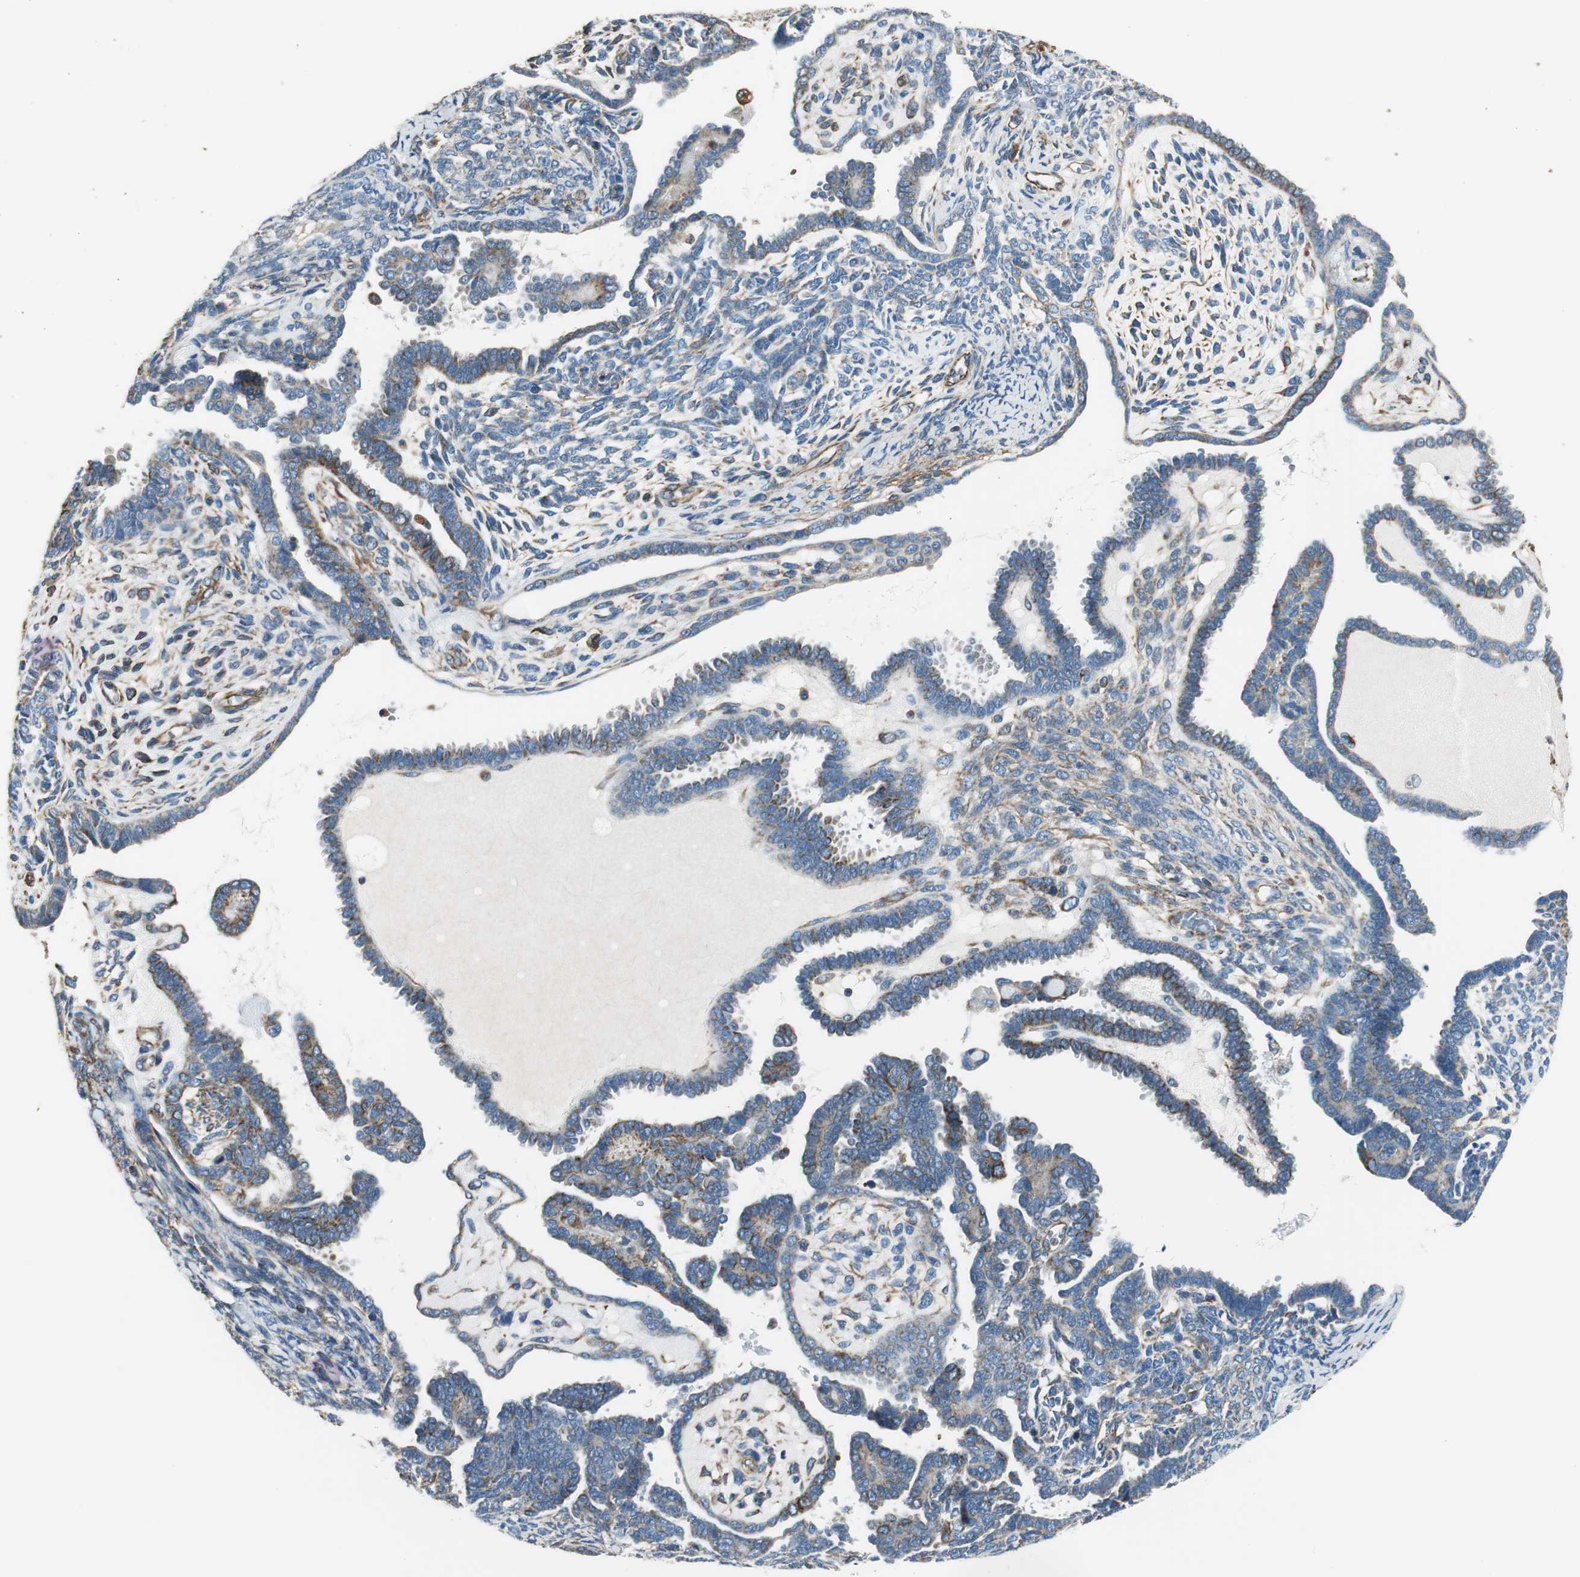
{"staining": {"intensity": "weak", "quantity": "25%-75%", "location": "cytoplasmic/membranous"}, "tissue": "endometrial cancer", "cell_type": "Tumor cells", "image_type": "cancer", "snomed": [{"axis": "morphology", "description": "Neoplasm, malignant, NOS"}, {"axis": "topography", "description": "Endometrium"}], "caption": "A brown stain shows weak cytoplasmic/membranous positivity of a protein in human endometrial cancer (neoplasm (malignant)) tumor cells. Immunohistochemistry (ihc) stains the protein of interest in brown and the nuclei are stained blue.", "gene": "SRCIN1", "patient": {"sex": "female", "age": 74}}